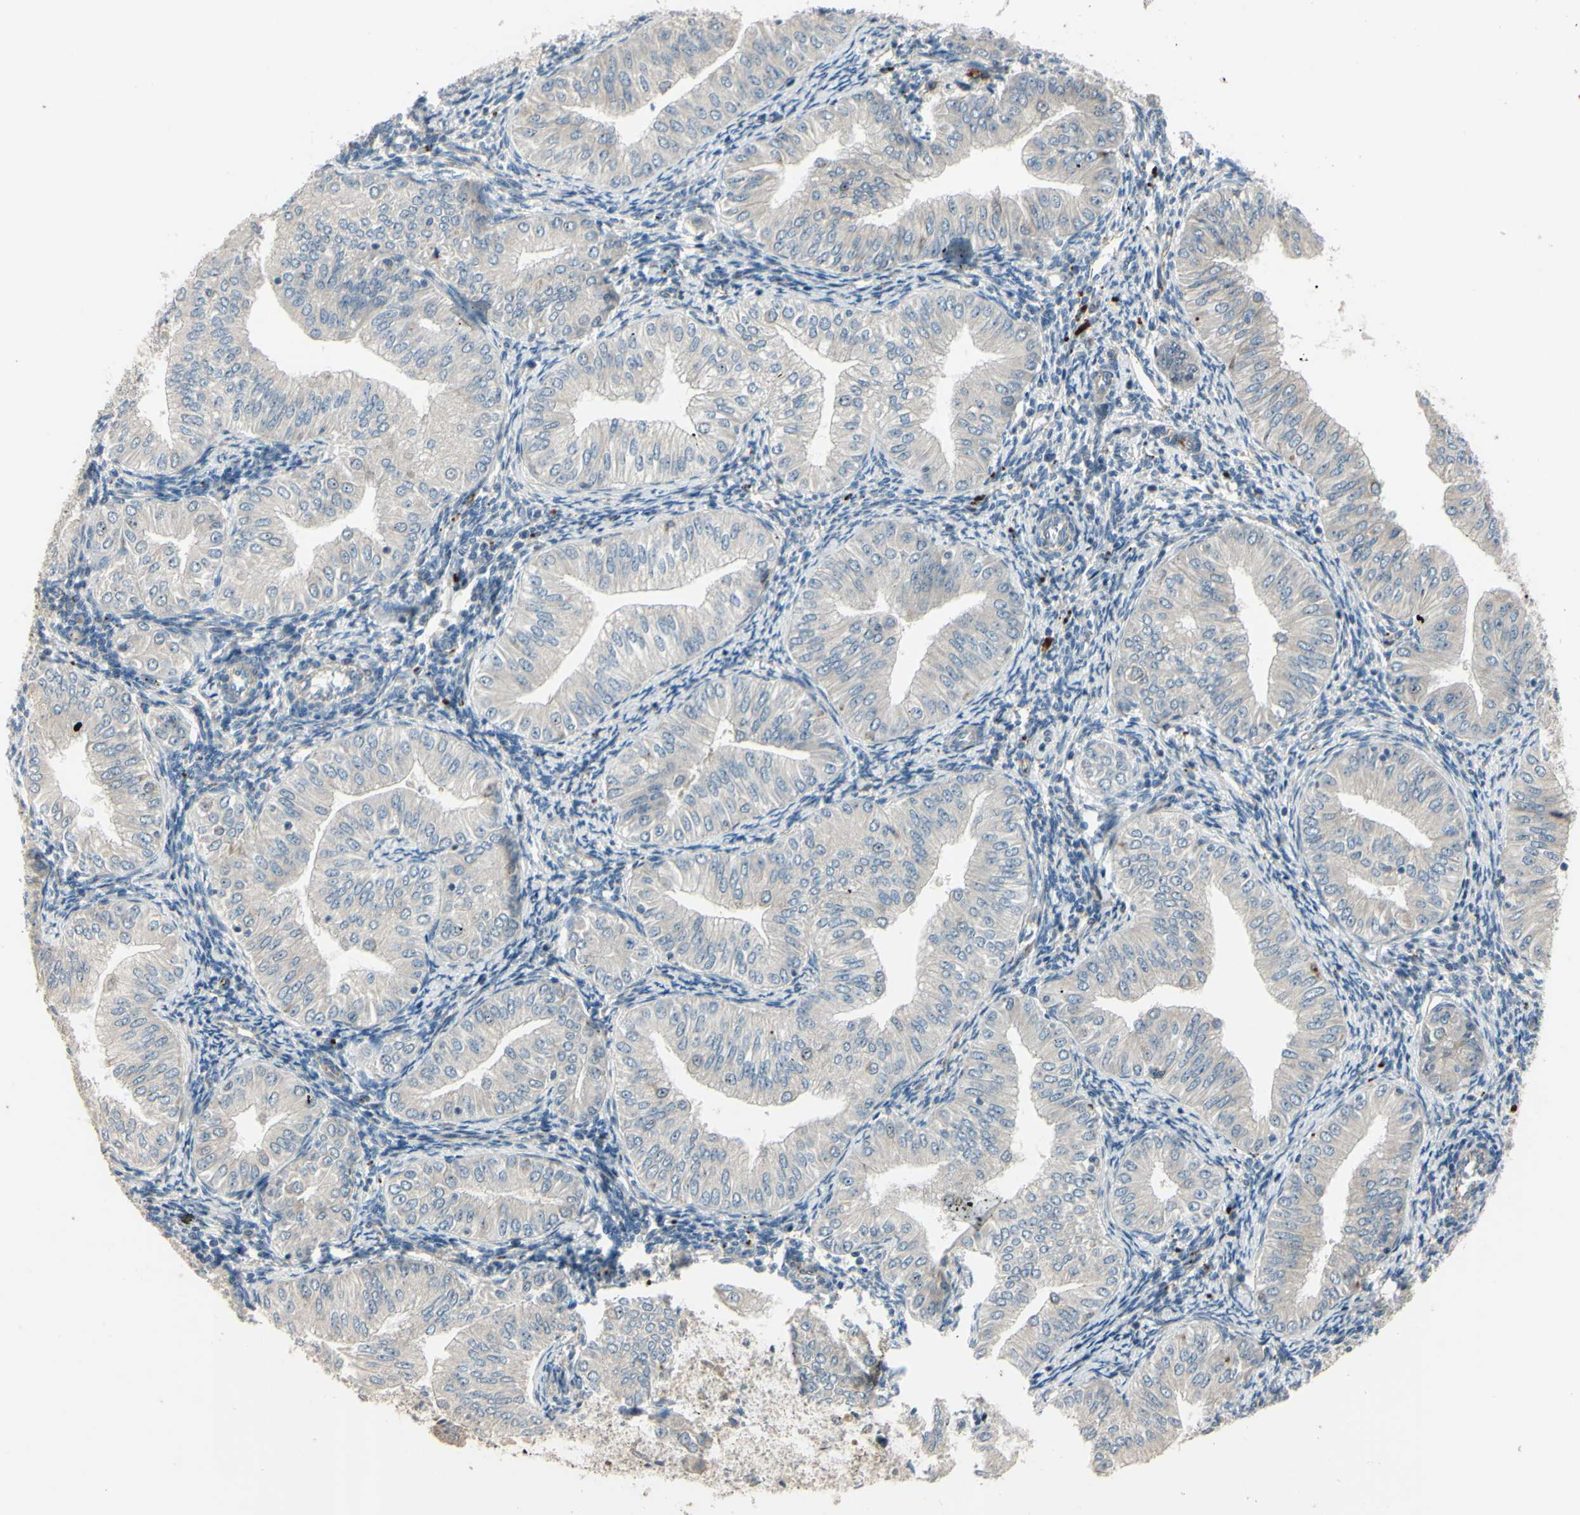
{"staining": {"intensity": "negative", "quantity": "none", "location": "none"}, "tissue": "endometrial cancer", "cell_type": "Tumor cells", "image_type": "cancer", "snomed": [{"axis": "morphology", "description": "Normal tissue, NOS"}, {"axis": "morphology", "description": "Adenocarcinoma, NOS"}, {"axis": "topography", "description": "Endometrium"}], "caption": "Endometrial adenocarcinoma was stained to show a protein in brown. There is no significant expression in tumor cells.", "gene": "NDFIP1", "patient": {"sex": "female", "age": 53}}